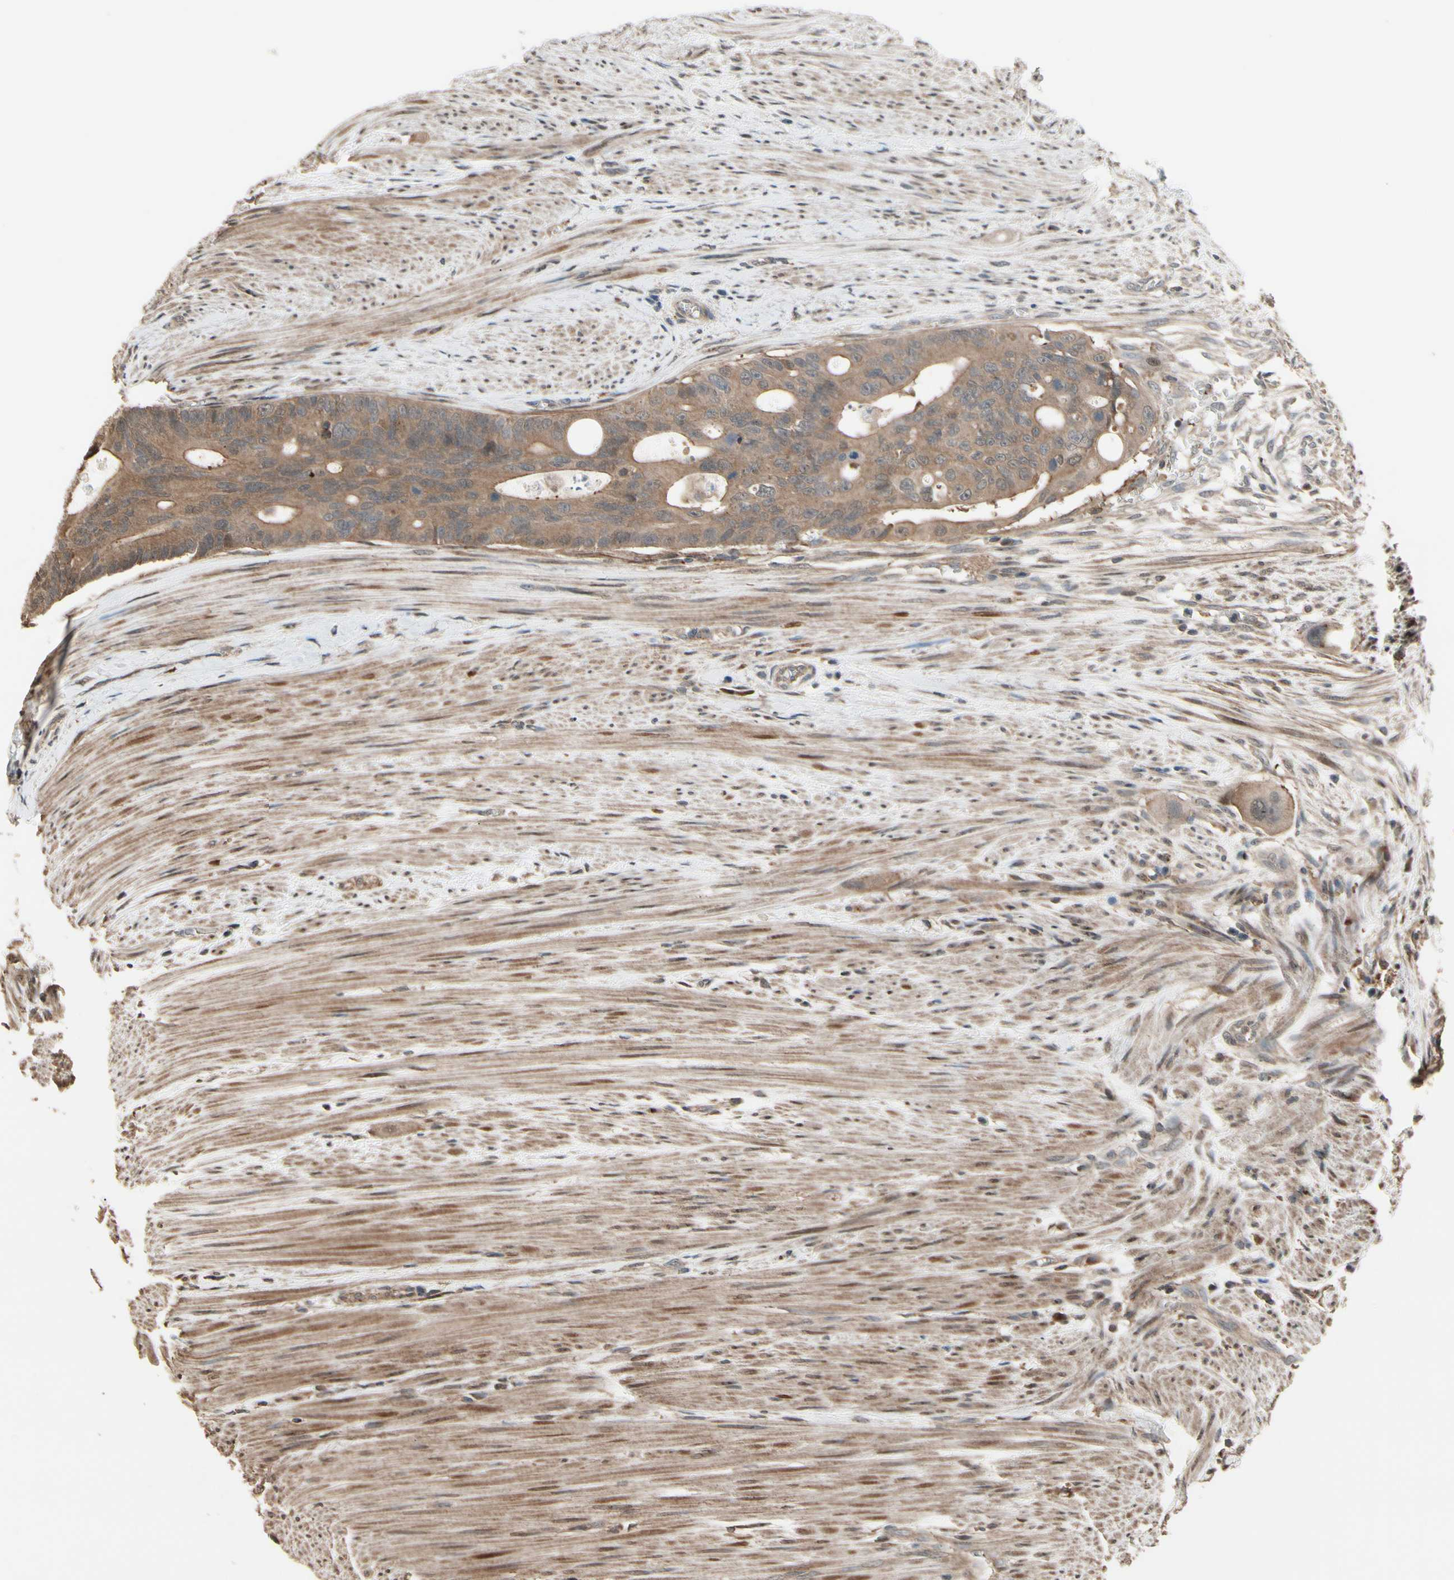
{"staining": {"intensity": "weak", "quantity": ">75%", "location": "cytoplasmic/membranous"}, "tissue": "colorectal cancer", "cell_type": "Tumor cells", "image_type": "cancer", "snomed": [{"axis": "morphology", "description": "Adenocarcinoma, NOS"}, {"axis": "topography", "description": "Colon"}], "caption": "Immunohistochemical staining of colorectal cancer demonstrates low levels of weak cytoplasmic/membranous staining in about >75% of tumor cells.", "gene": "CSF1R", "patient": {"sex": "female", "age": 57}}